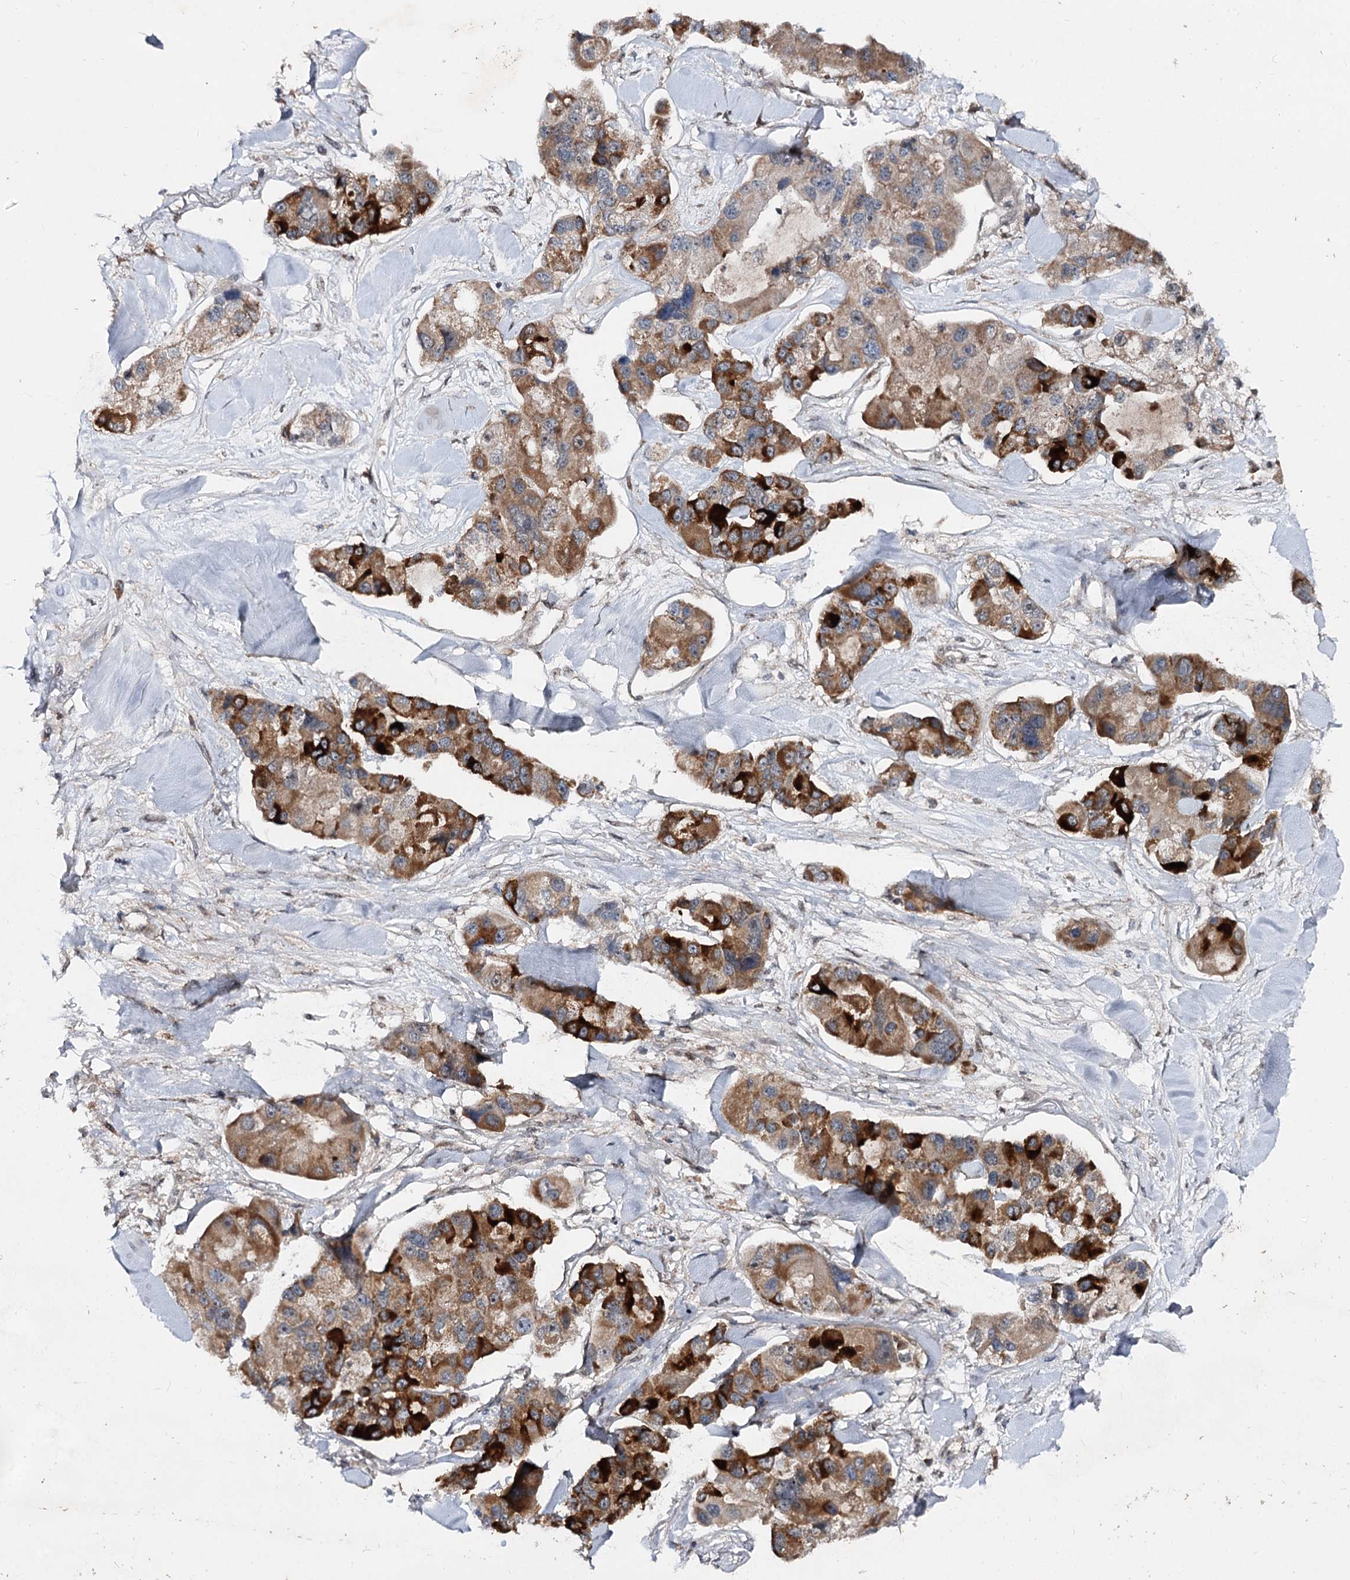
{"staining": {"intensity": "strong", "quantity": "25%-75%", "location": "cytoplasmic/membranous"}, "tissue": "lung cancer", "cell_type": "Tumor cells", "image_type": "cancer", "snomed": [{"axis": "morphology", "description": "Adenocarcinoma, NOS"}, {"axis": "topography", "description": "Lung"}], "caption": "Tumor cells show strong cytoplasmic/membranous positivity in about 25%-75% of cells in lung adenocarcinoma.", "gene": "MSANTD2", "patient": {"sex": "female", "age": 54}}